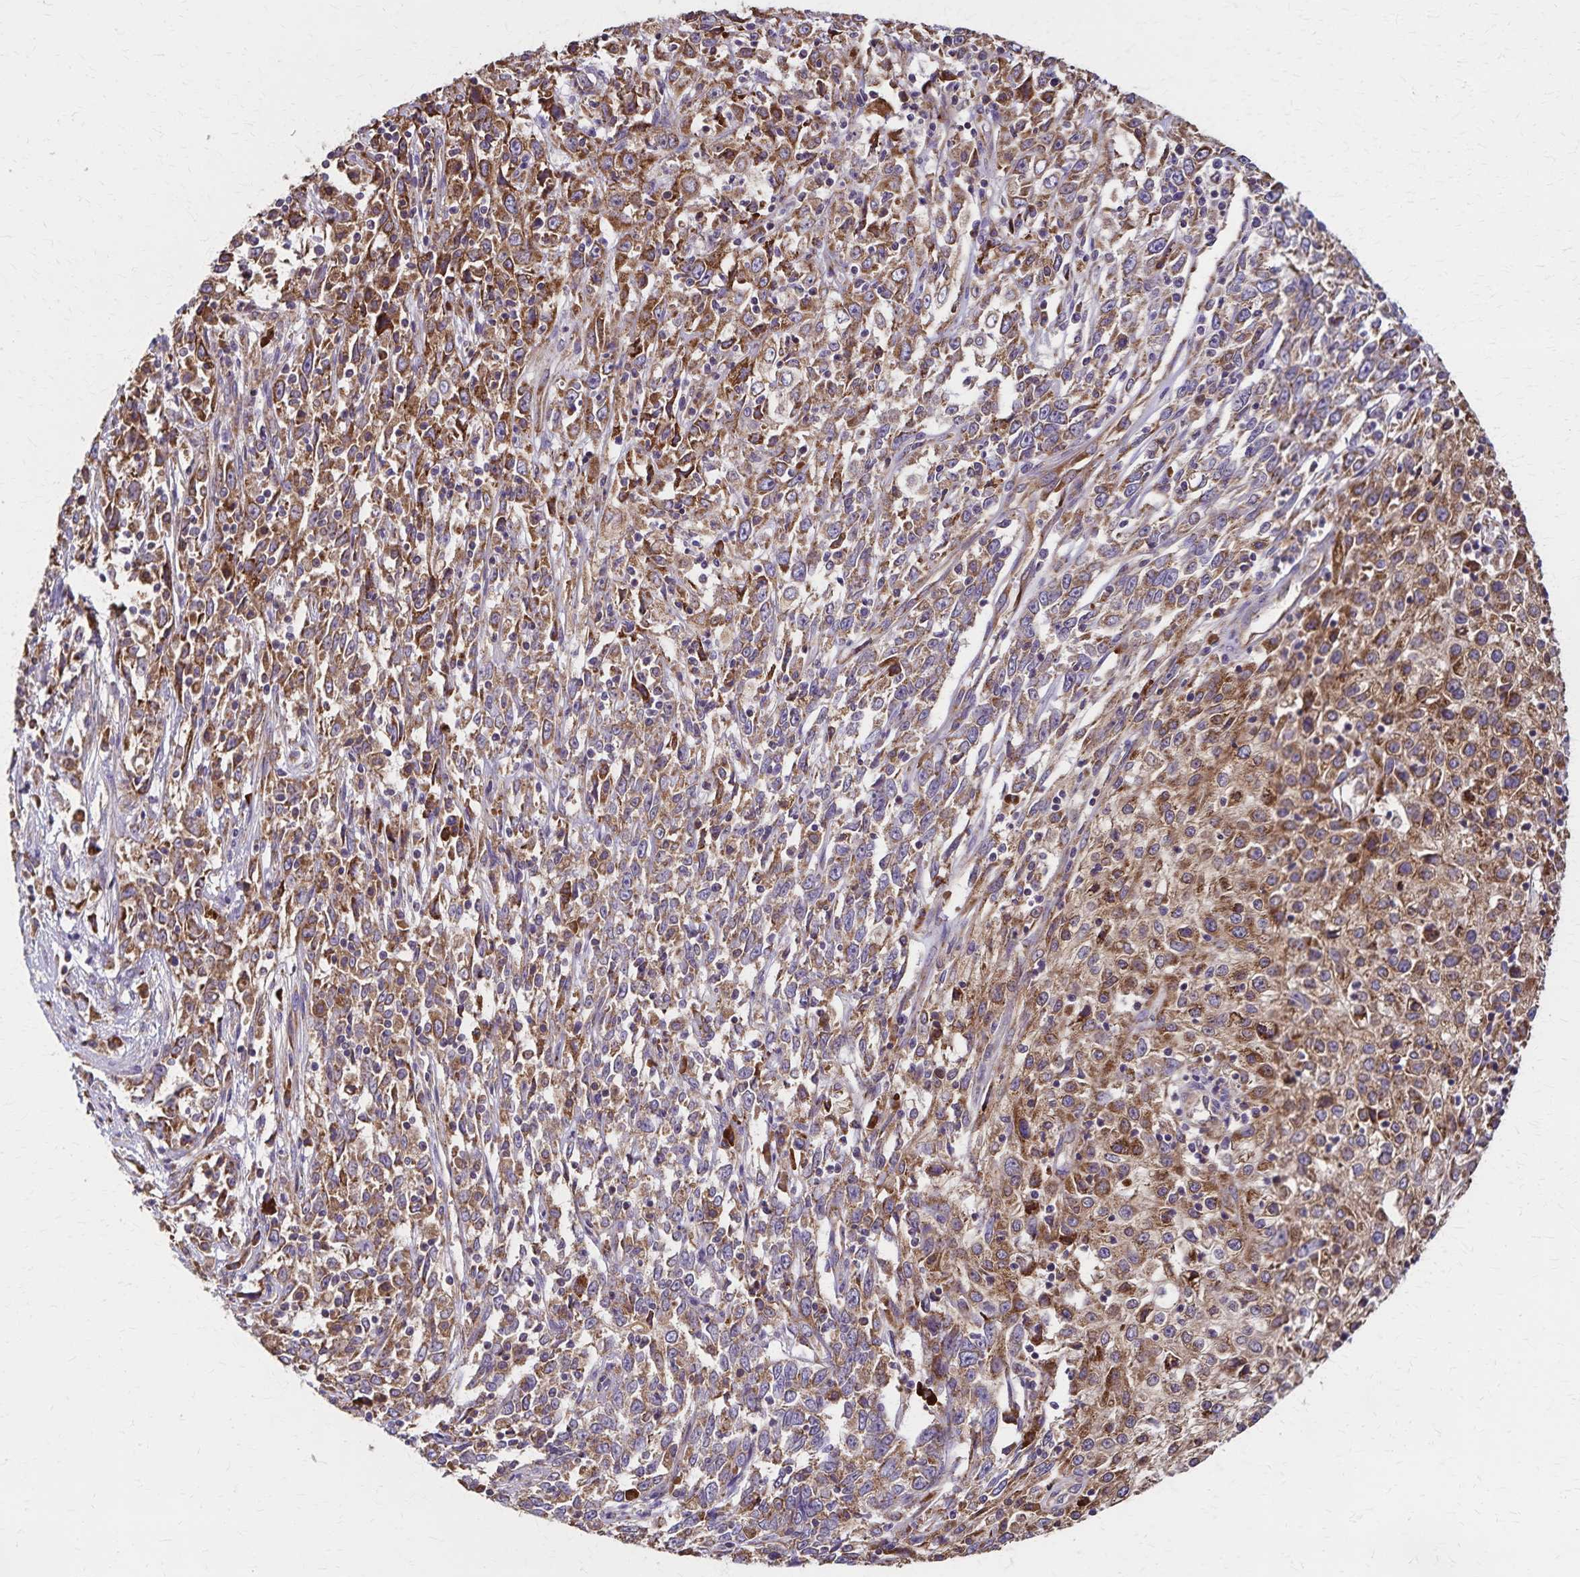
{"staining": {"intensity": "strong", "quantity": ">75%", "location": "cytoplasmic/membranous"}, "tissue": "cervical cancer", "cell_type": "Tumor cells", "image_type": "cancer", "snomed": [{"axis": "morphology", "description": "Adenocarcinoma, NOS"}, {"axis": "topography", "description": "Cervix"}], "caption": "DAB (3,3'-diaminobenzidine) immunohistochemical staining of human adenocarcinoma (cervical) displays strong cytoplasmic/membranous protein staining in approximately >75% of tumor cells.", "gene": "RNF10", "patient": {"sex": "female", "age": 40}}